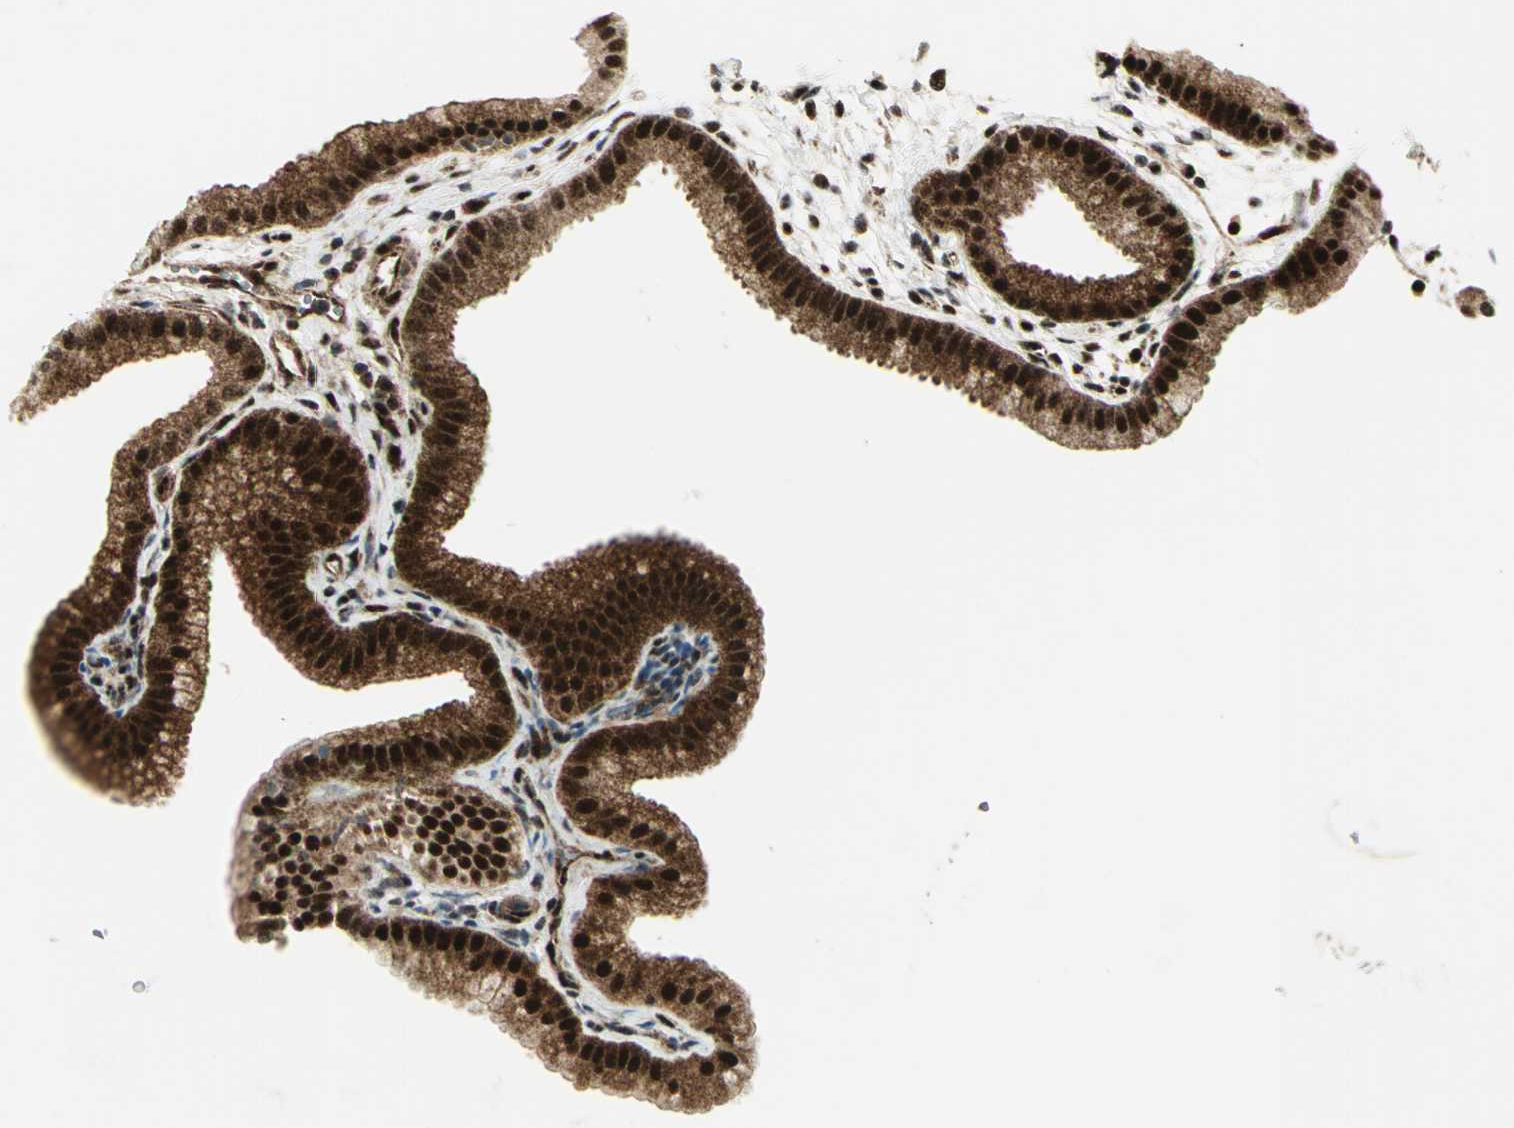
{"staining": {"intensity": "strong", "quantity": ">75%", "location": "cytoplasmic/membranous,nuclear"}, "tissue": "gallbladder", "cell_type": "Glandular cells", "image_type": "normal", "snomed": [{"axis": "morphology", "description": "Normal tissue, NOS"}, {"axis": "topography", "description": "Gallbladder"}], "caption": "A high amount of strong cytoplasmic/membranous,nuclear staining is seen in about >75% of glandular cells in unremarkable gallbladder.", "gene": "COPS5", "patient": {"sex": "female", "age": 64}}